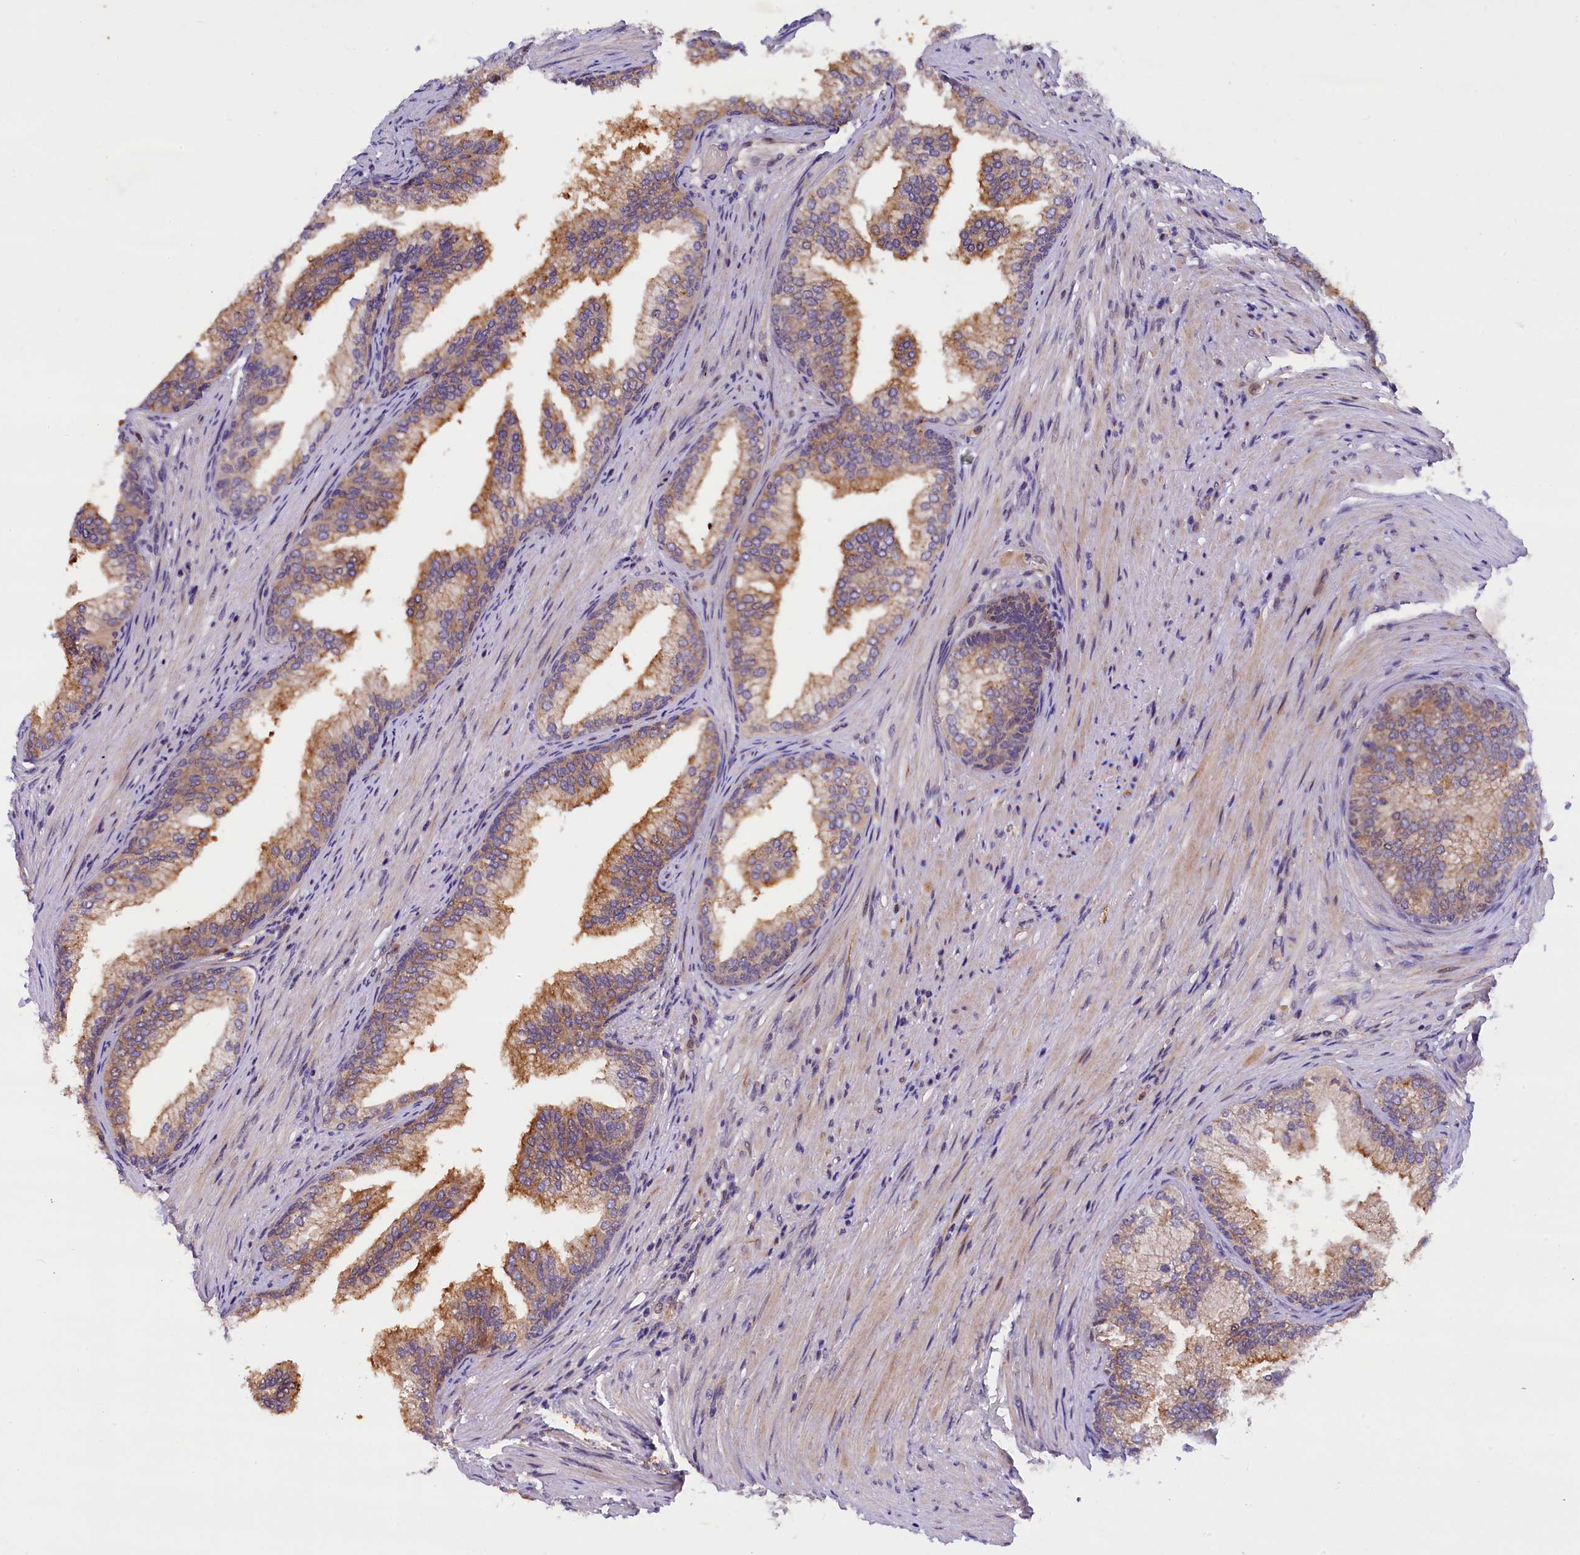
{"staining": {"intensity": "moderate", "quantity": "25%-75%", "location": "cytoplasmic/membranous"}, "tissue": "prostate", "cell_type": "Glandular cells", "image_type": "normal", "snomed": [{"axis": "morphology", "description": "Normal tissue, NOS"}, {"axis": "topography", "description": "Prostate"}], "caption": "Immunohistochemical staining of benign human prostate exhibits moderate cytoplasmic/membranous protein positivity in approximately 25%-75% of glandular cells. The staining was performed using DAB (3,3'-diaminobenzidine) to visualize the protein expression in brown, while the nuclei were stained in blue with hematoxylin (Magnification: 20x).", "gene": "NAIP", "patient": {"sex": "male", "age": 76}}